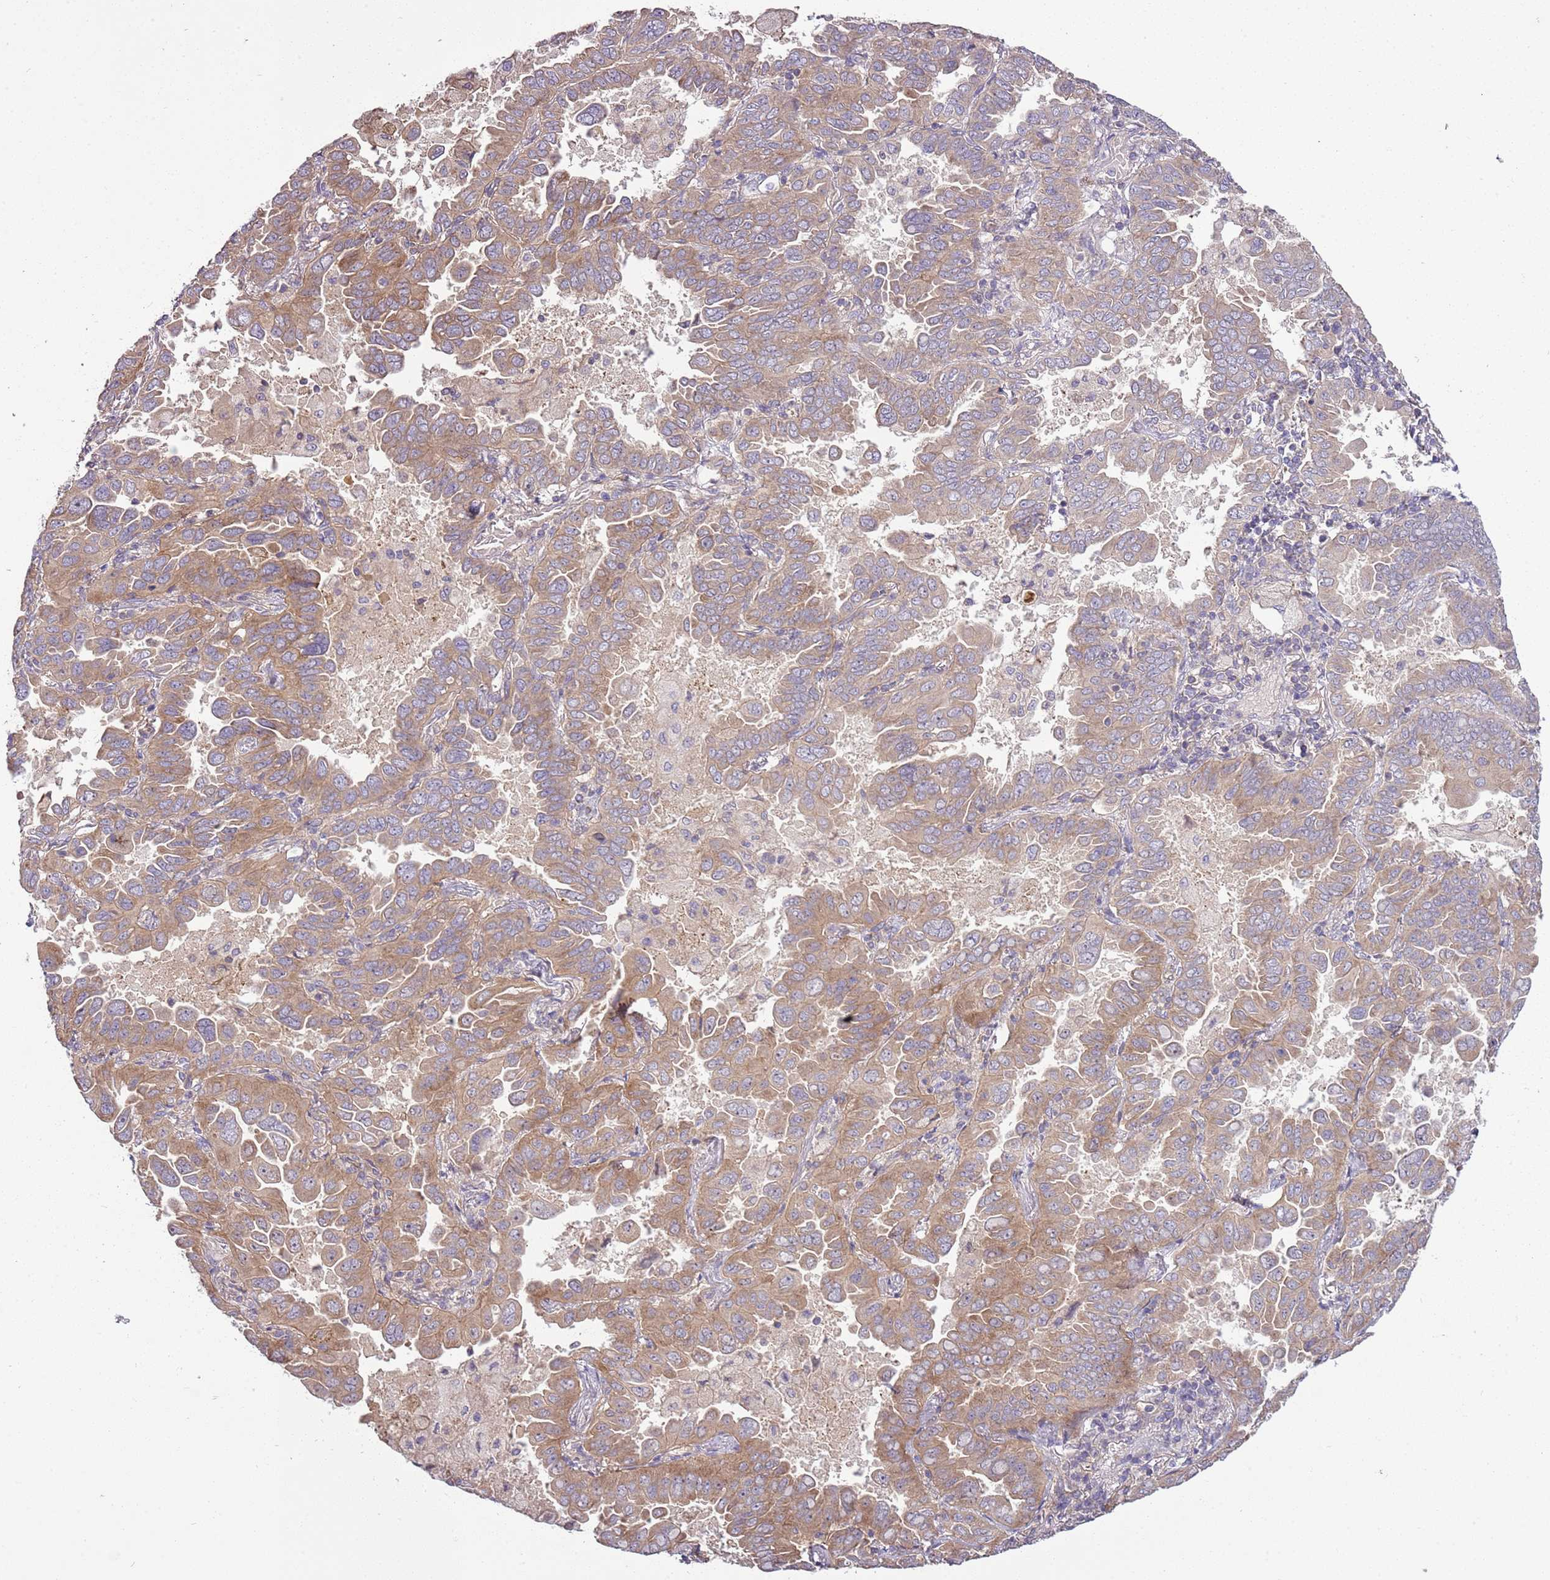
{"staining": {"intensity": "weak", "quantity": "25%-75%", "location": "cytoplasmic/membranous"}, "tissue": "lung cancer", "cell_type": "Tumor cells", "image_type": "cancer", "snomed": [{"axis": "morphology", "description": "Adenocarcinoma, NOS"}, {"axis": "topography", "description": "Lung"}], "caption": "IHC of human lung cancer demonstrates low levels of weak cytoplasmic/membranous staining in about 25%-75% of tumor cells. The staining was performed using DAB (3,3'-diaminobenzidine) to visualize the protein expression in brown, while the nuclei were stained in blue with hematoxylin (Magnification: 20x).", "gene": "GNL1", "patient": {"sex": "male", "age": 64}}